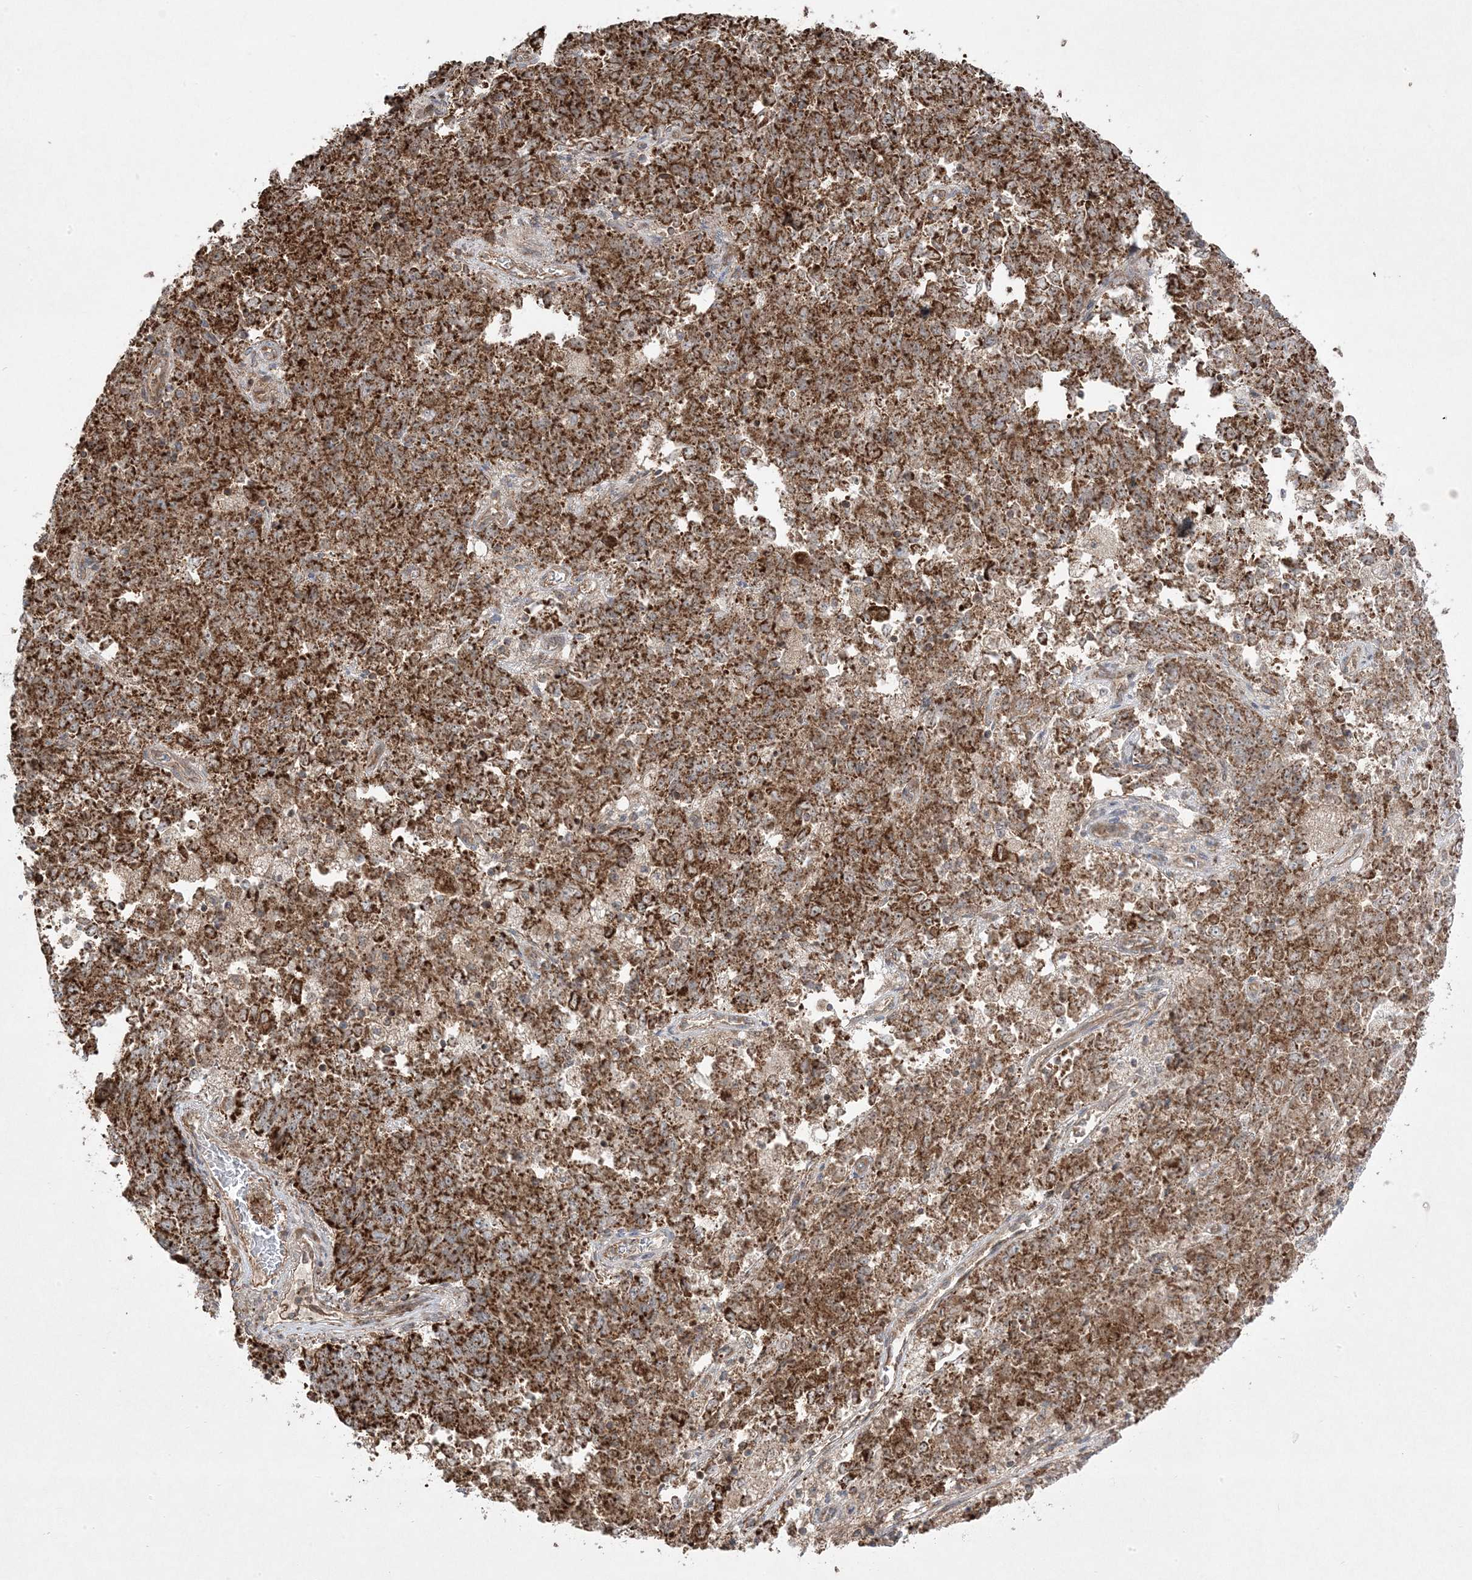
{"staining": {"intensity": "strong", "quantity": ">75%", "location": "cytoplasmic/membranous"}, "tissue": "endometrial cancer", "cell_type": "Tumor cells", "image_type": "cancer", "snomed": [{"axis": "morphology", "description": "Adenocarcinoma, NOS"}, {"axis": "topography", "description": "Endometrium"}], "caption": "Adenocarcinoma (endometrial) stained with immunohistochemistry exhibits strong cytoplasmic/membranous staining in approximately >75% of tumor cells. (brown staining indicates protein expression, while blue staining denotes nuclei).", "gene": "CLUAP1", "patient": {"sex": "female", "age": 80}}